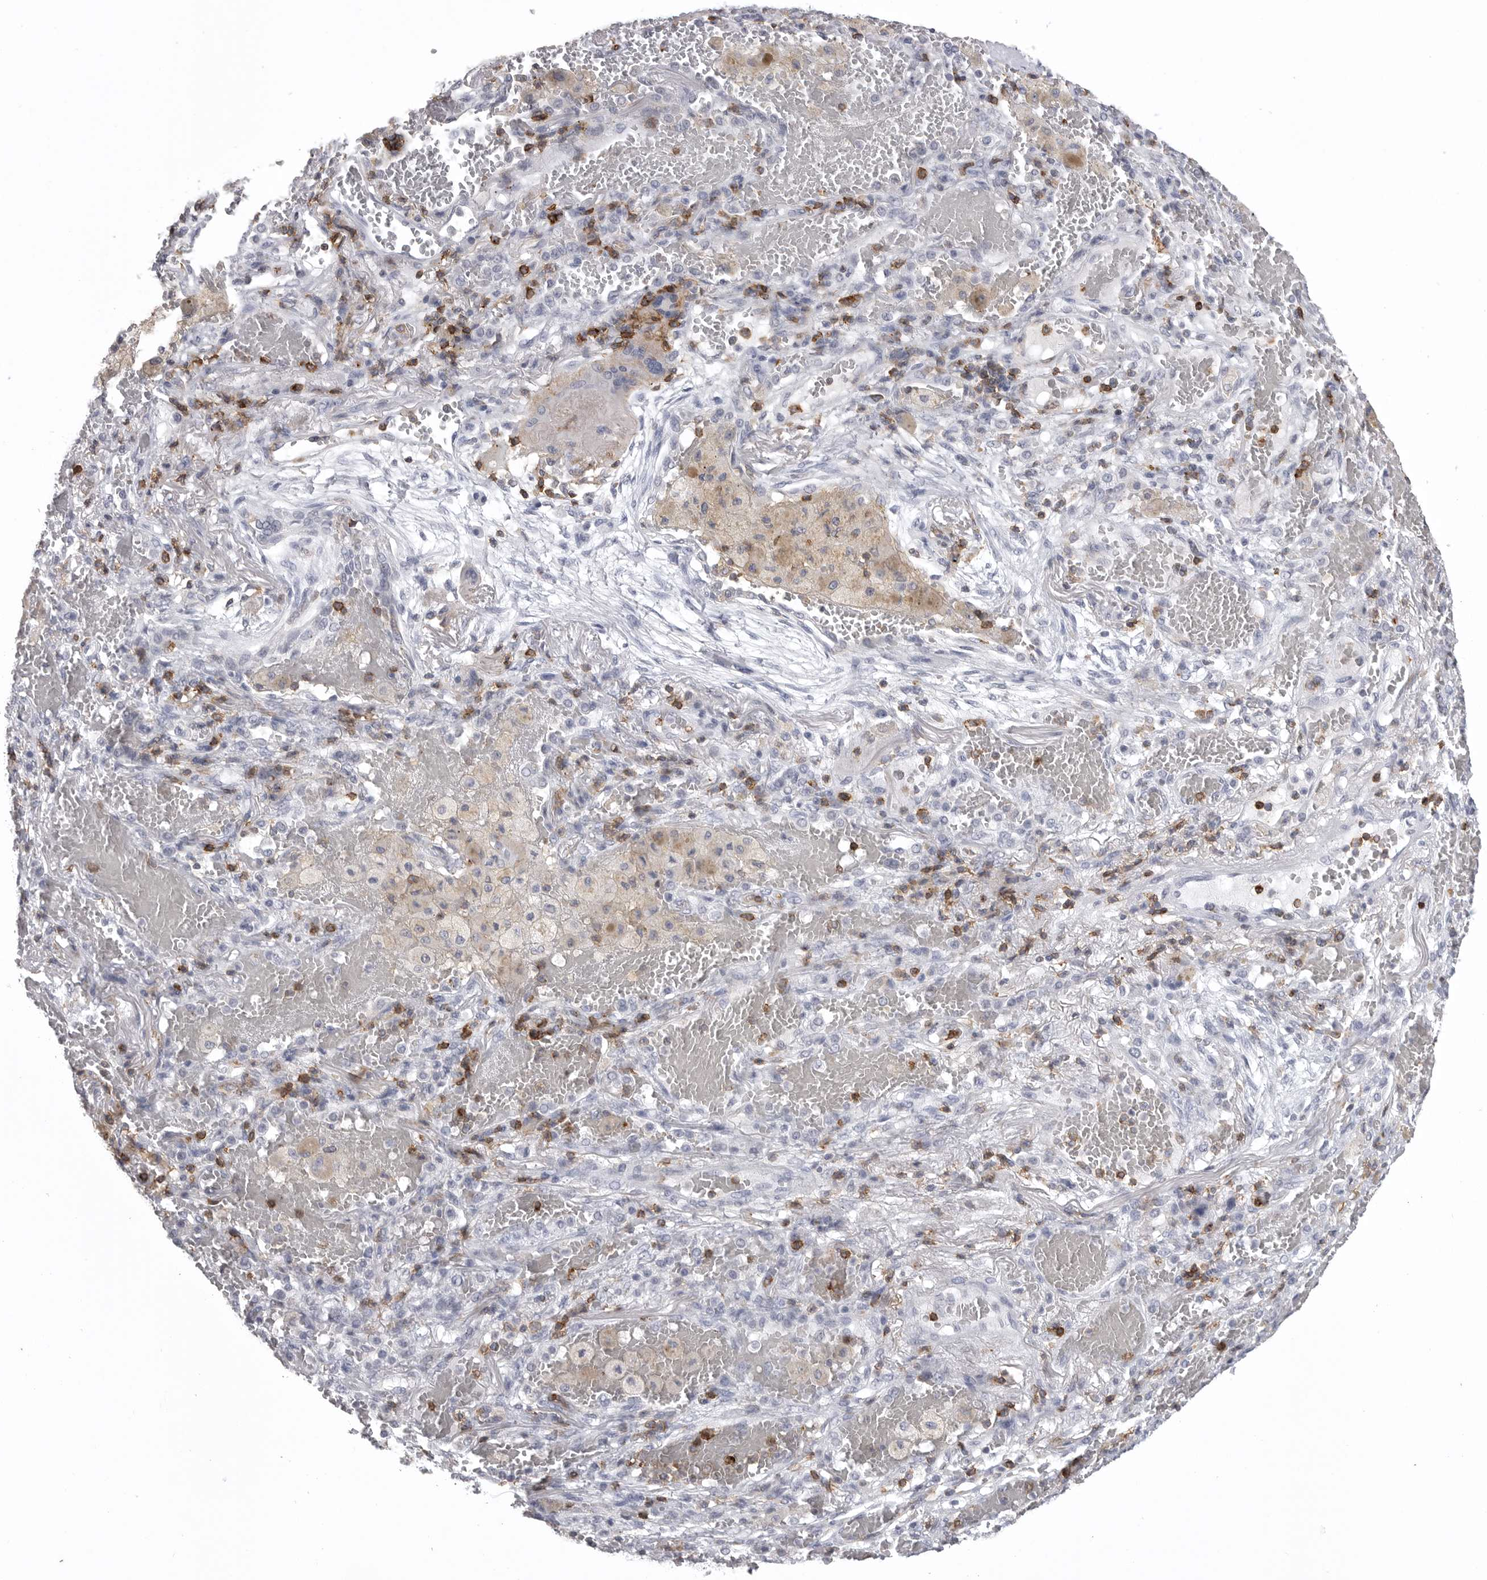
{"staining": {"intensity": "weak", "quantity": "<25%", "location": "cytoplasmic/membranous"}, "tissue": "lung cancer", "cell_type": "Tumor cells", "image_type": "cancer", "snomed": [{"axis": "morphology", "description": "Squamous cell carcinoma, NOS"}, {"axis": "topography", "description": "Lung"}], "caption": "An IHC histopathology image of lung cancer (squamous cell carcinoma) is shown. There is no staining in tumor cells of lung cancer (squamous cell carcinoma). (Brightfield microscopy of DAB (3,3'-diaminobenzidine) IHC at high magnification).", "gene": "ITGAL", "patient": {"sex": "male", "age": 61}}